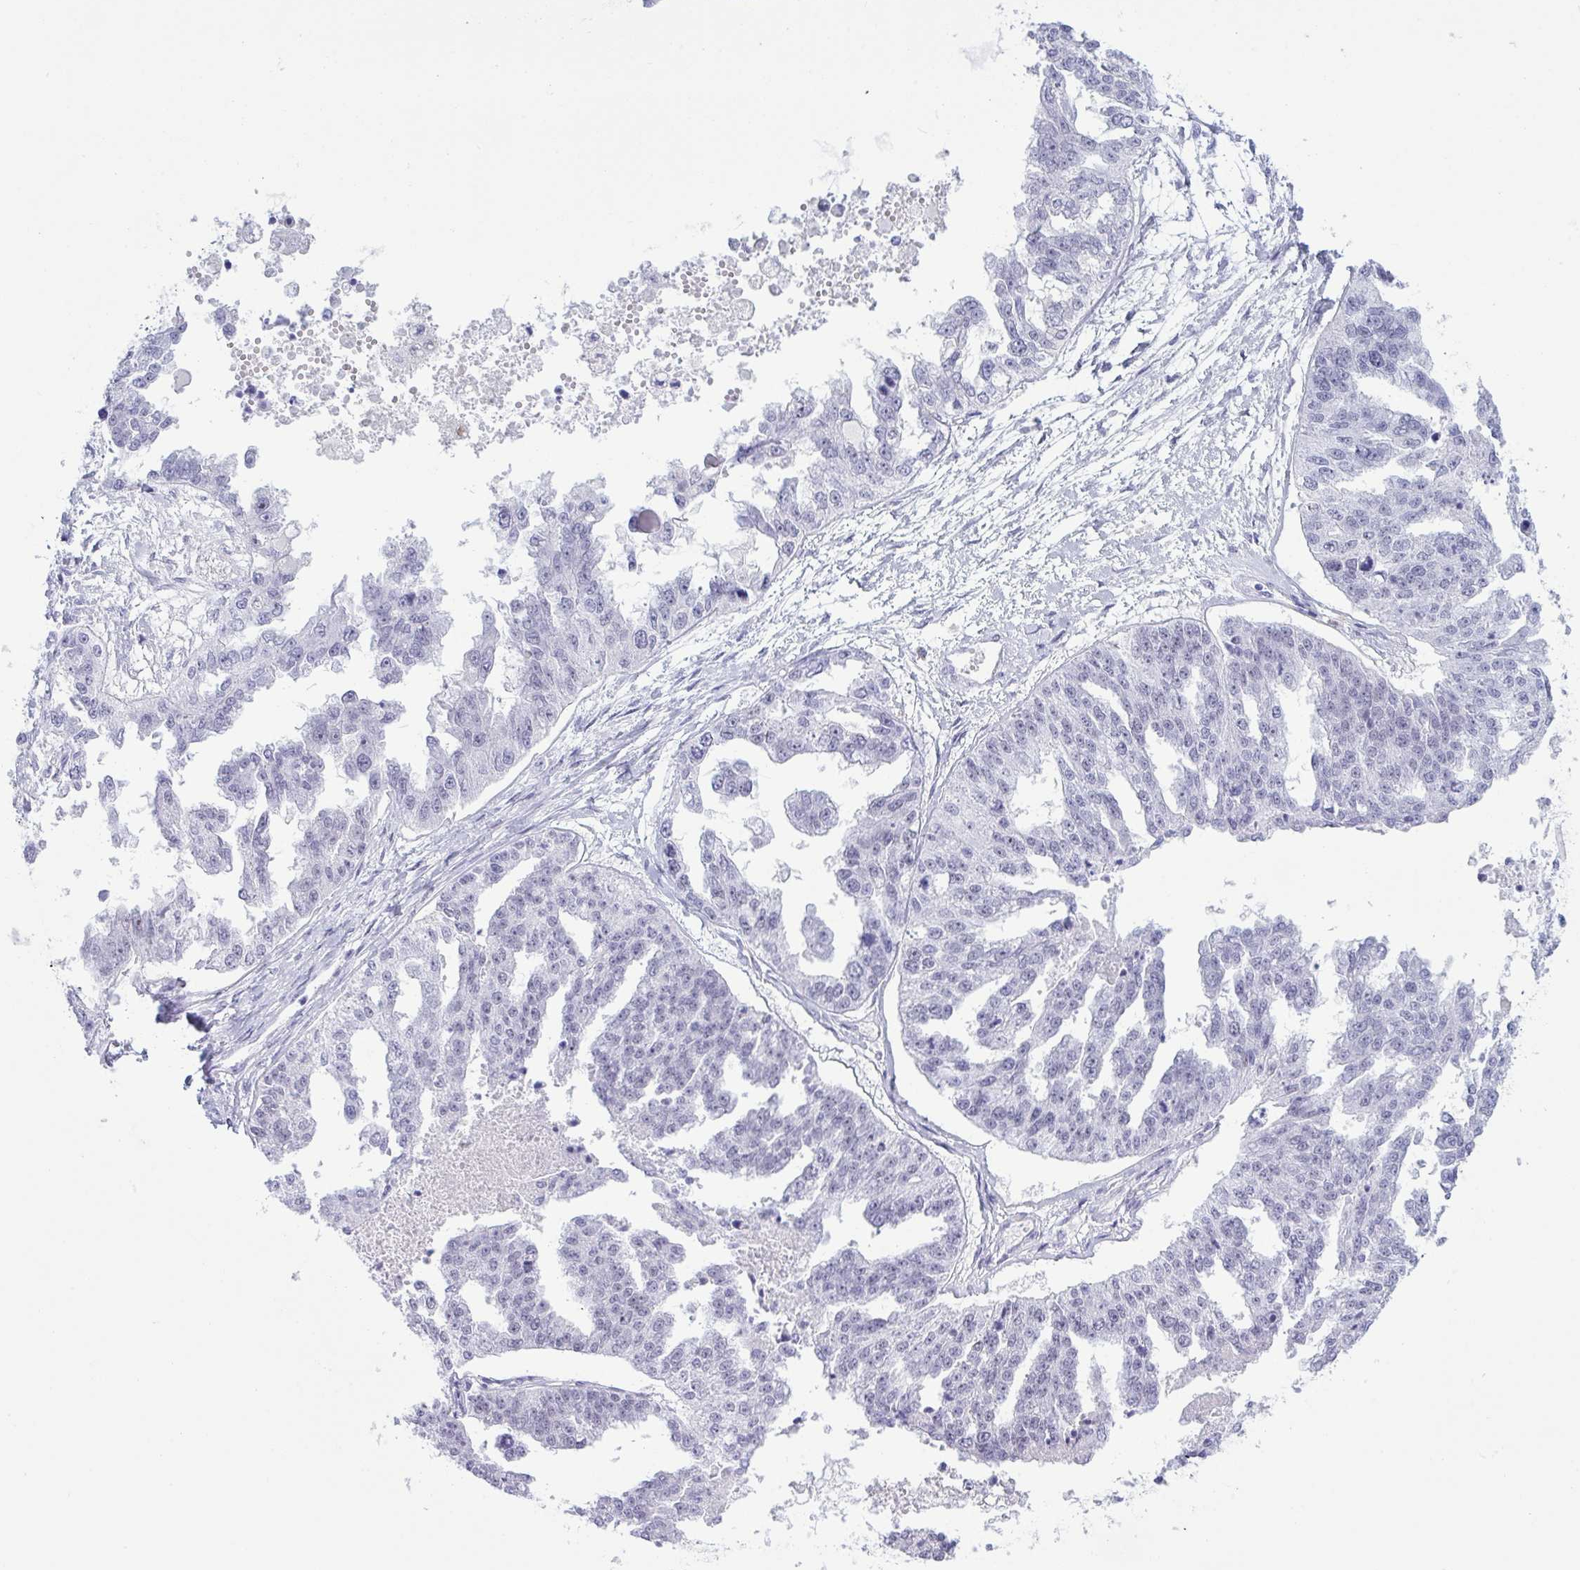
{"staining": {"intensity": "negative", "quantity": "none", "location": "none"}, "tissue": "ovarian cancer", "cell_type": "Tumor cells", "image_type": "cancer", "snomed": [{"axis": "morphology", "description": "Cystadenocarcinoma, serous, NOS"}, {"axis": "topography", "description": "Ovary"}], "caption": "This is an immunohistochemistry (IHC) micrograph of human ovarian serous cystadenocarcinoma. There is no expression in tumor cells.", "gene": "ELN", "patient": {"sex": "female", "age": 58}}